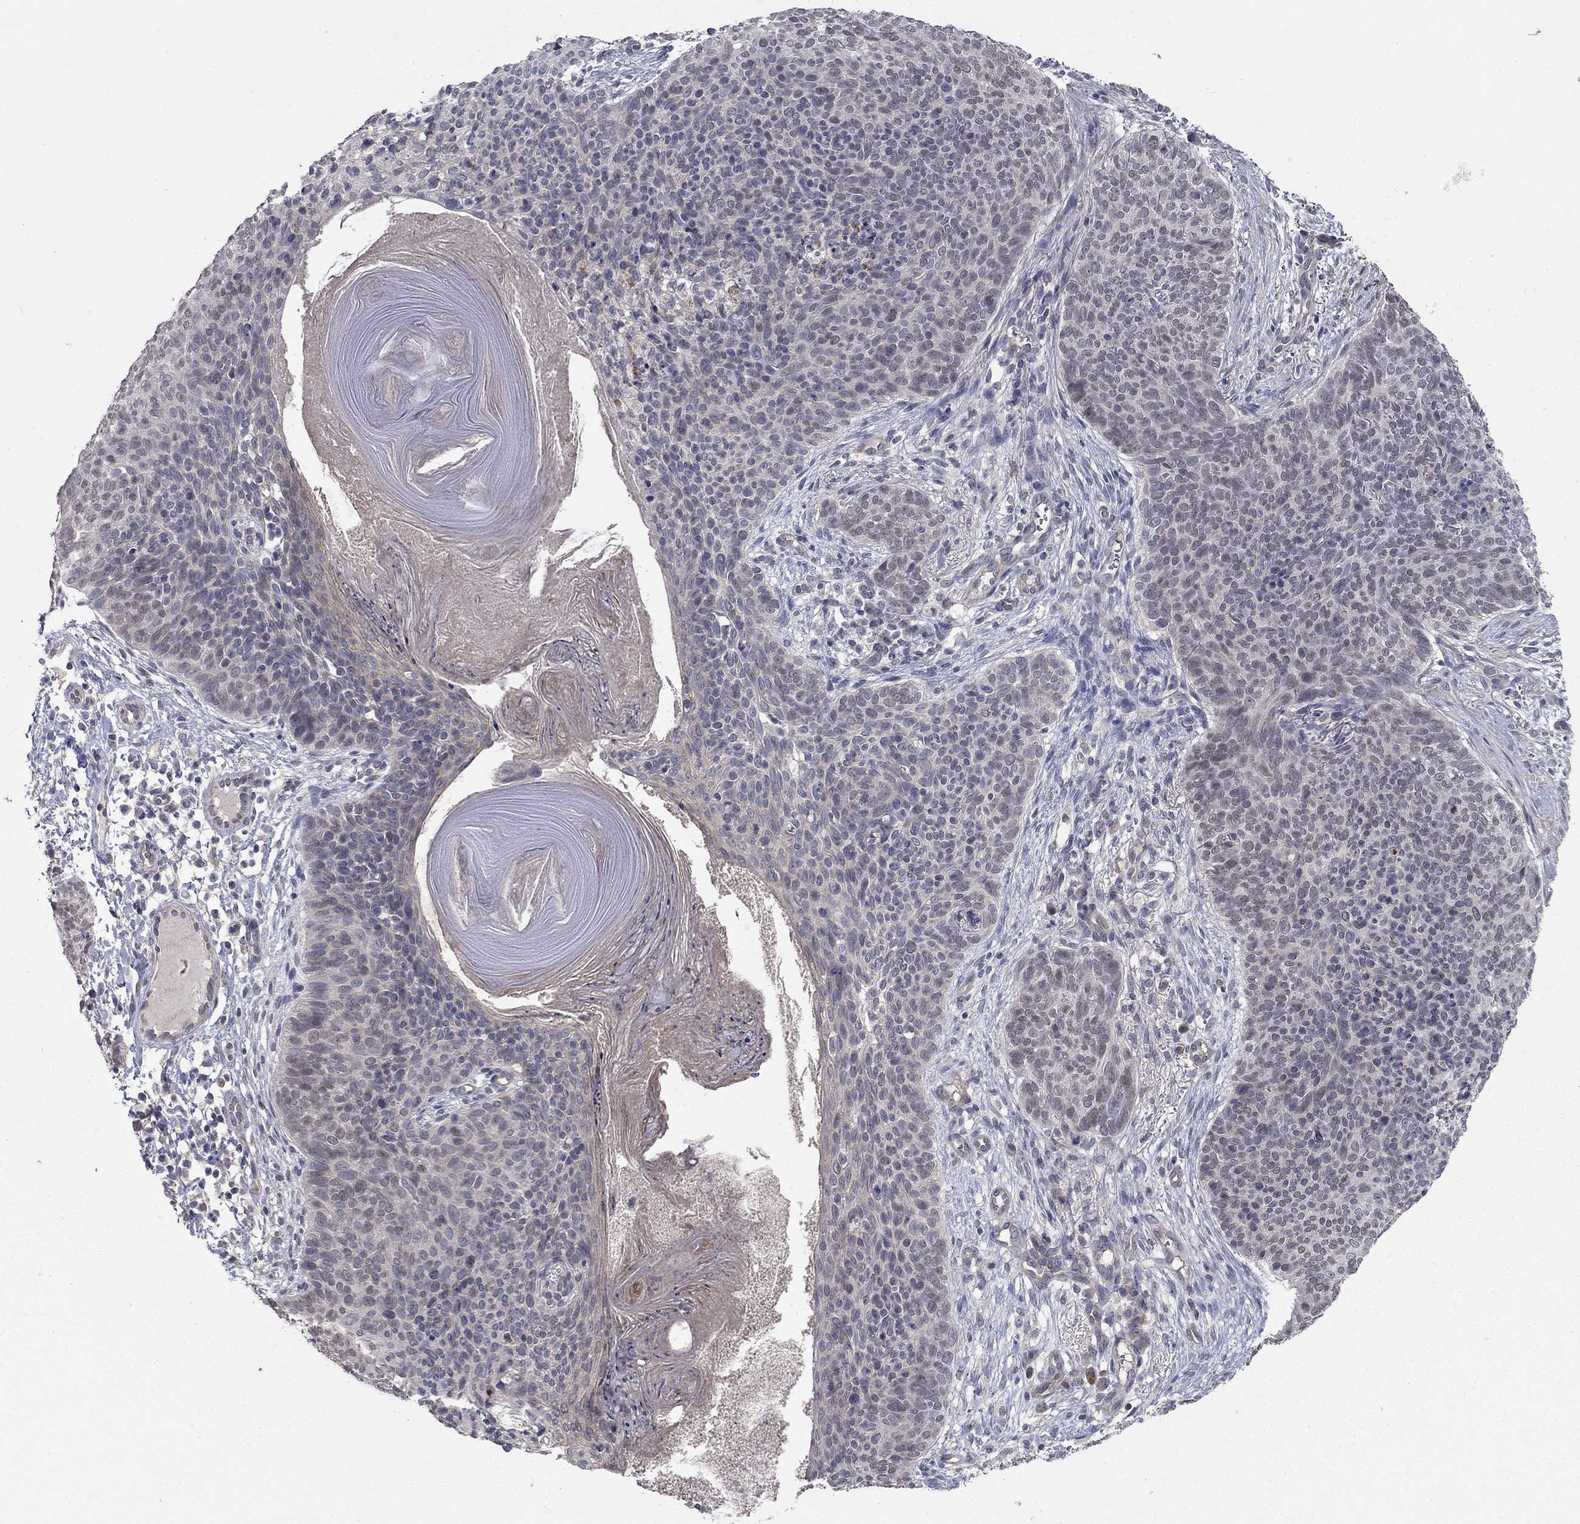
{"staining": {"intensity": "negative", "quantity": "none", "location": "none"}, "tissue": "skin cancer", "cell_type": "Tumor cells", "image_type": "cancer", "snomed": [{"axis": "morphology", "description": "Basal cell carcinoma"}, {"axis": "topography", "description": "Skin"}], "caption": "Immunohistochemistry photomicrograph of human skin cancer stained for a protein (brown), which shows no staining in tumor cells.", "gene": "WASF3", "patient": {"sex": "male", "age": 64}}